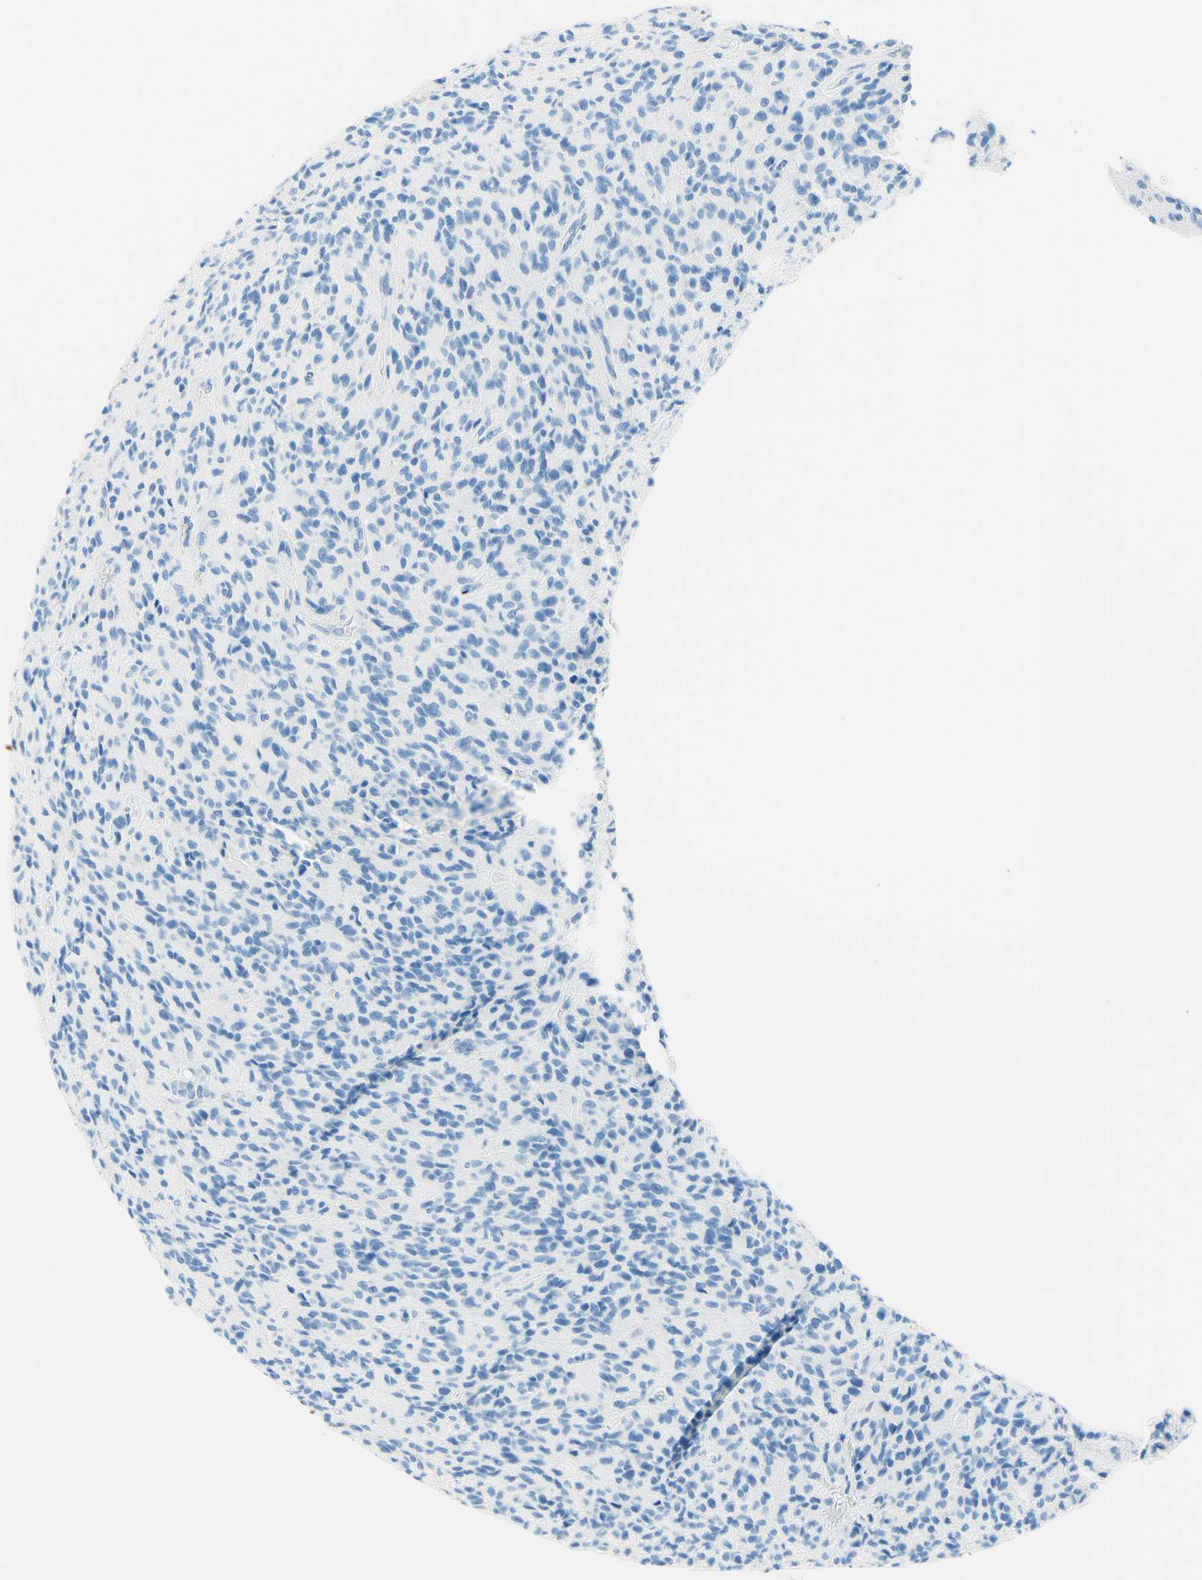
{"staining": {"intensity": "negative", "quantity": "none", "location": "none"}, "tissue": "glioma", "cell_type": "Tumor cells", "image_type": "cancer", "snomed": [{"axis": "morphology", "description": "Glioma, malignant, High grade"}, {"axis": "topography", "description": "Brain"}], "caption": "DAB (3,3'-diaminobenzidine) immunohistochemical staining of high-grade glioma (malignant) reveals no significant positivity in tumor cells.", "gene": "MFAP5", "patient": {"sex": "male", "age": 71}}